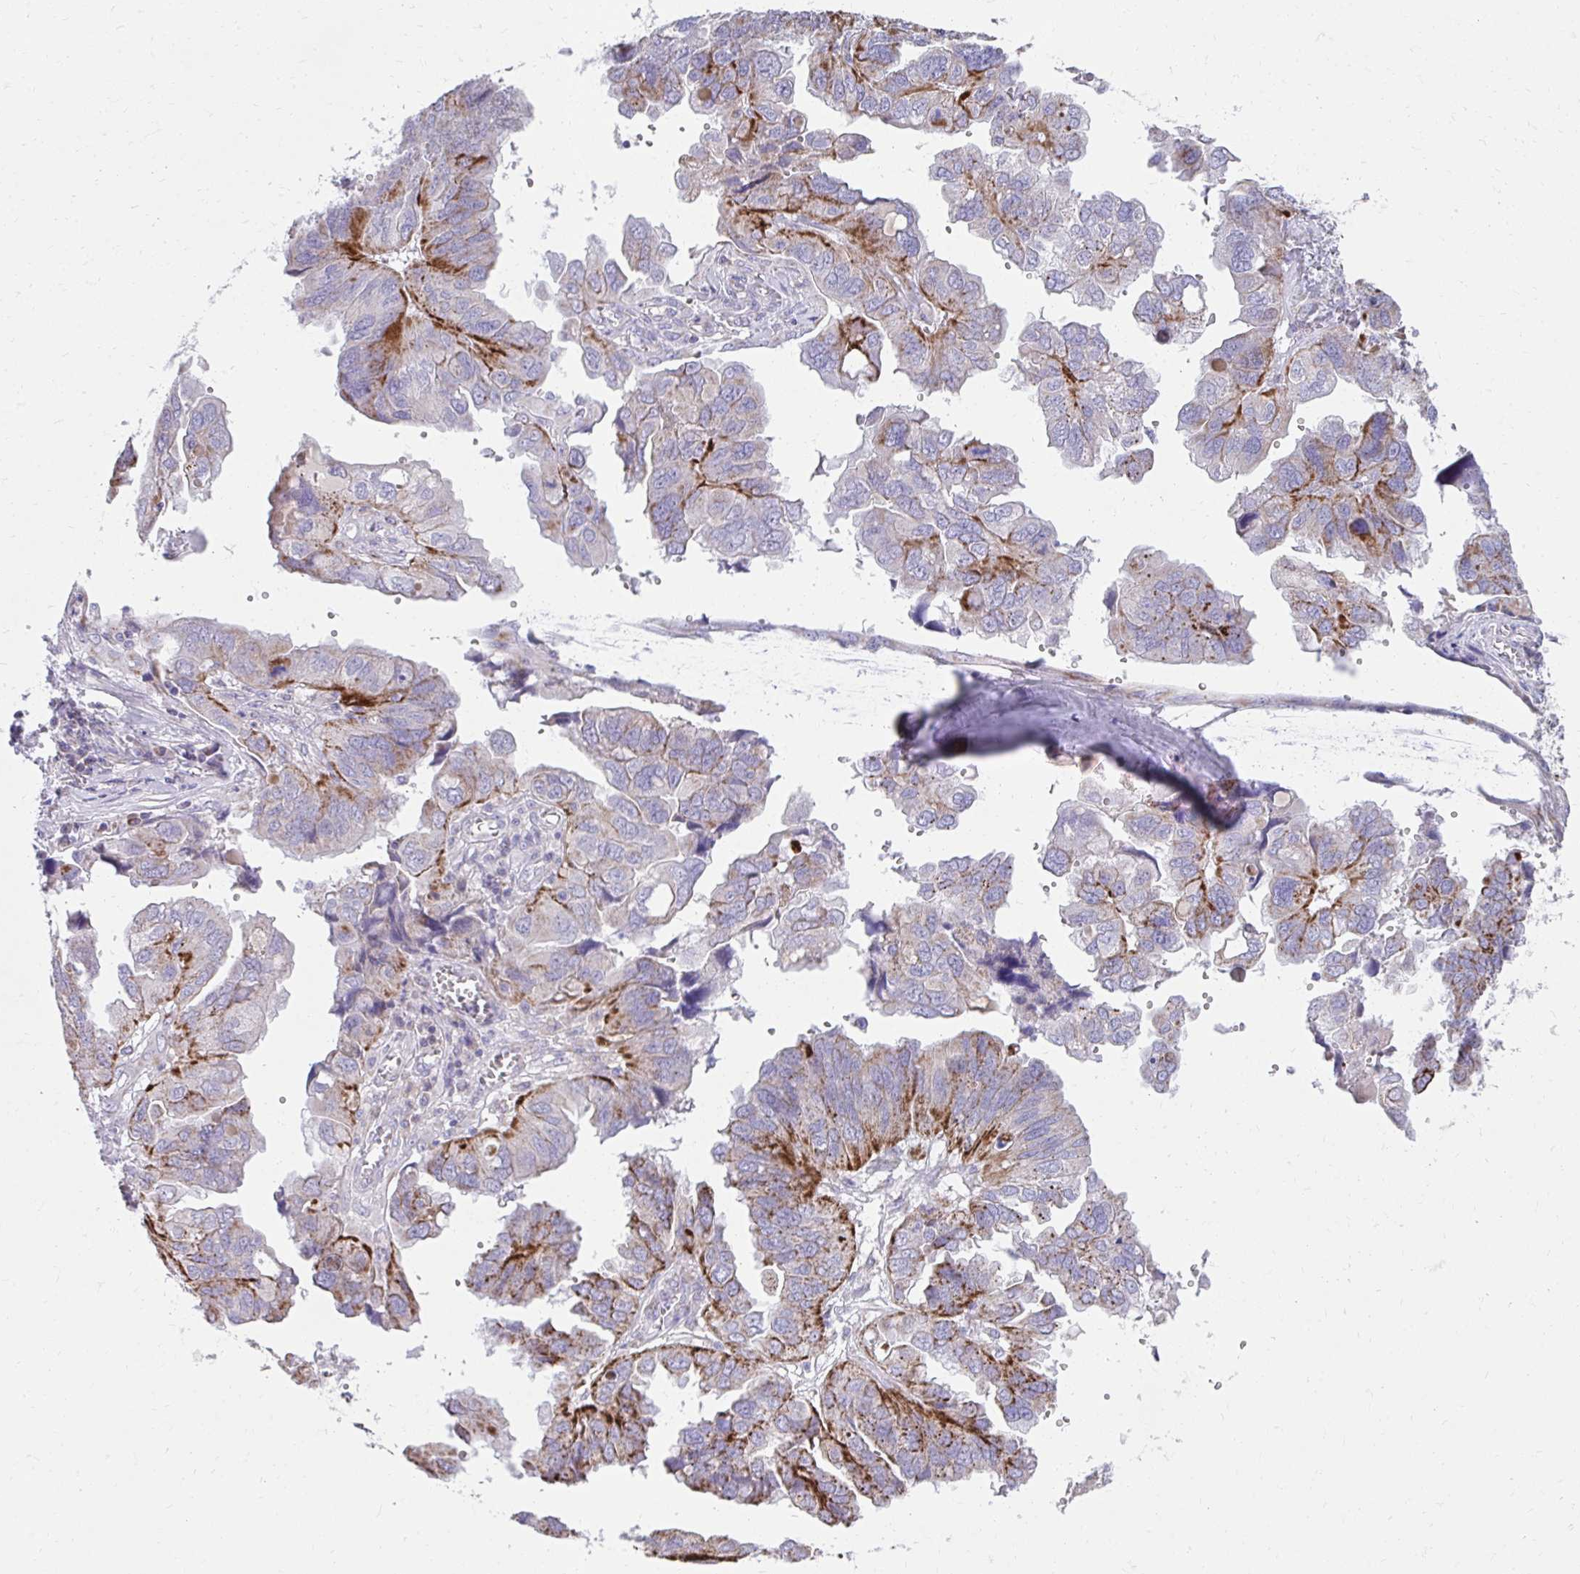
{"staining": {"intensity": "strong", "quantity": "25%-75%", "location": "cytoplasmic/membranous"}, "tissue": "ovarian cancer", "cell_type": "Tumor cells", "image_type": "cancer", "snomed": [{"axis": "morphology", "description": "Cystadenocarcinoma, serous, NOS"}, {"axis": "topography", "description": "Ovary"}], "caption": "DAB (3,3'-diaminobenzidine) immunohistochemical staining of human ovarian cancer (serous cystadenocarcinoma) demonstrates strong cytoplasmic/membranous protein expression in about 25%-75% of tumor cells.", "gene": "PRRG3", "patient": {"sex": "female", "age": 79}}